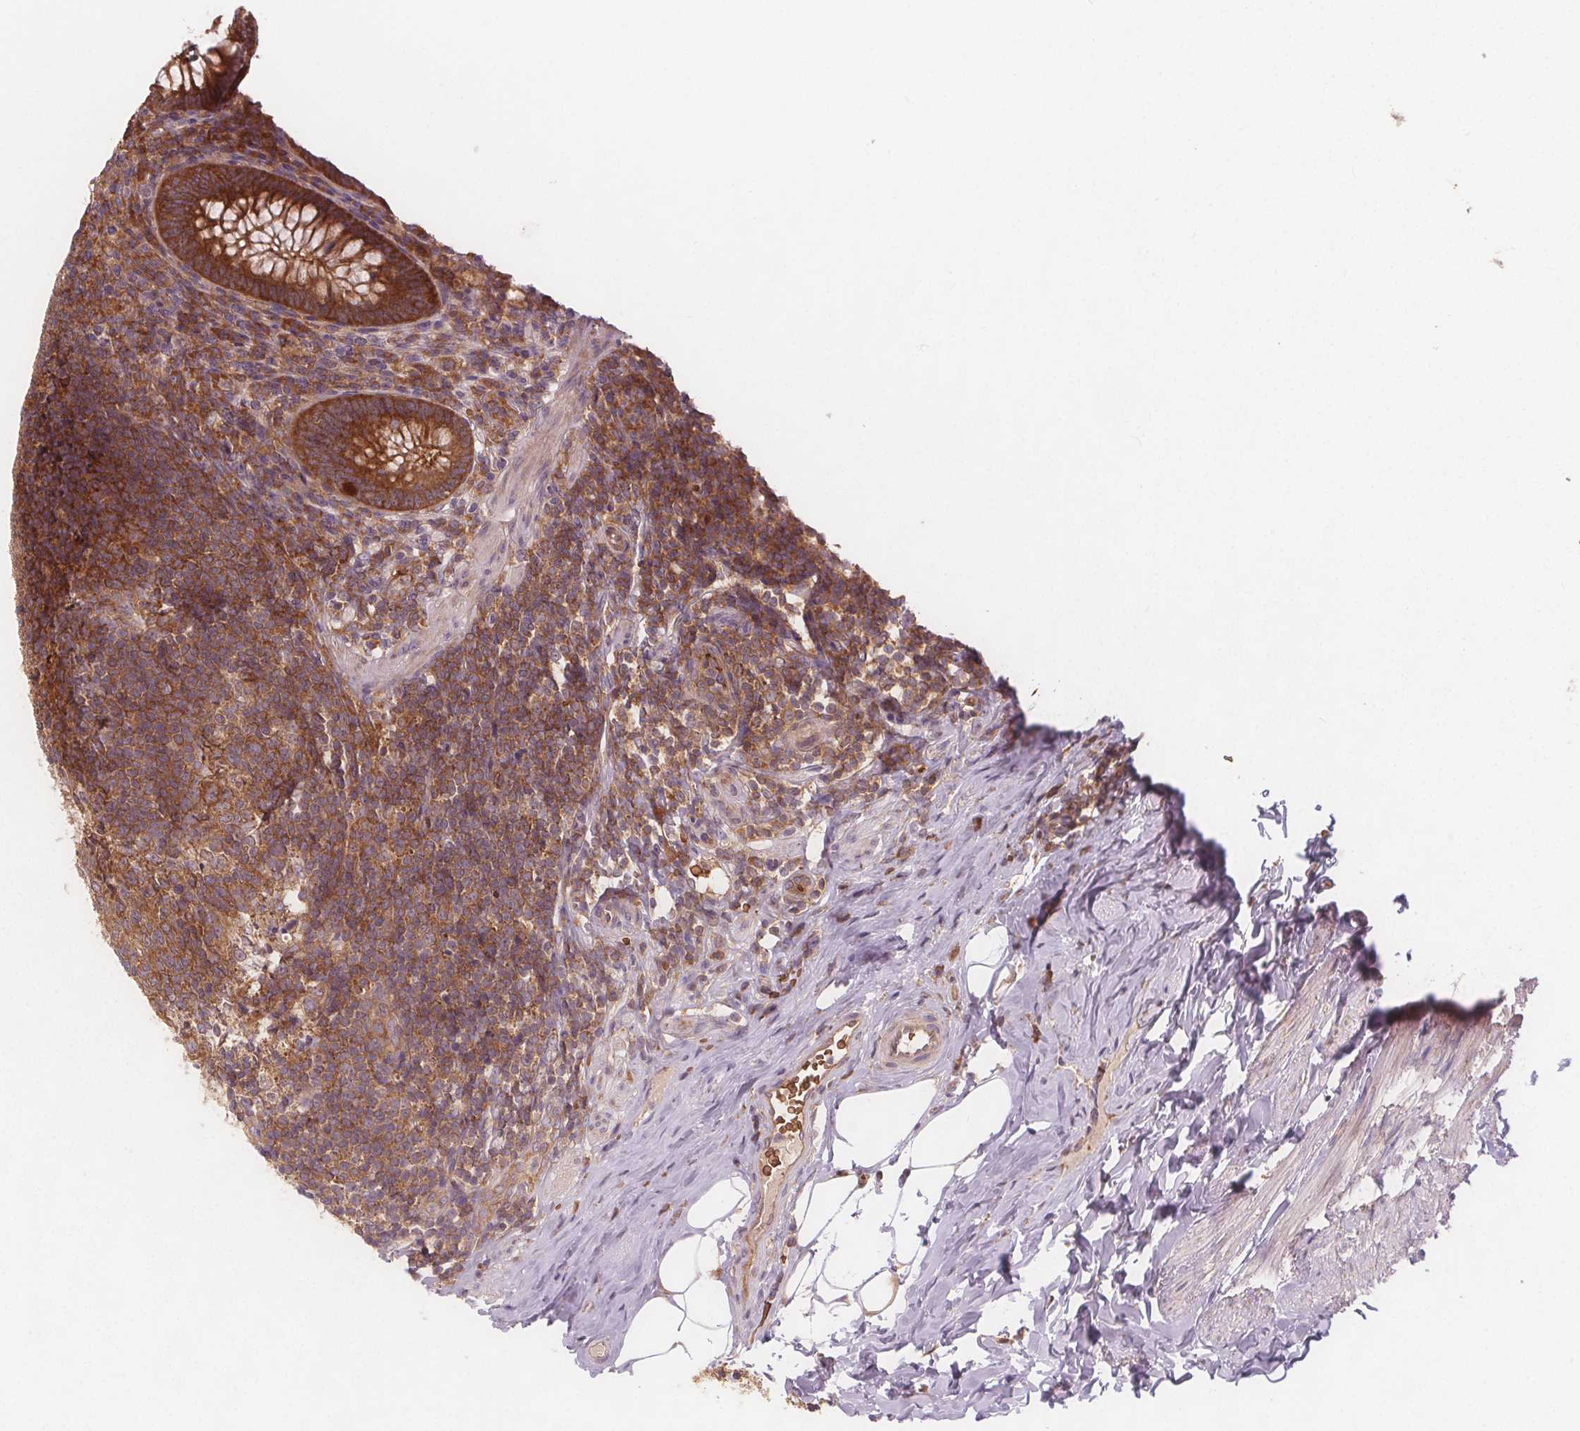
{"staining": {"intensity": "moderate", "quantity": ">75%", "location": "cytoplasmic/membranous"}, "tissue": "appendix", "cell_type": "Glandular cells", "image_type": "normal", "snomed": [{"axis": "morphology", "description": "Normal tissue, NOS"}, {"axis": "topography", "description": "Appendix"}], "caption": "Glandular cells display moderate cytoplasmic/membranous expression in about >75% of cells in benign appendix.", "gene": "EIF3D", "patient": {"sex": "male", "age": 47}}